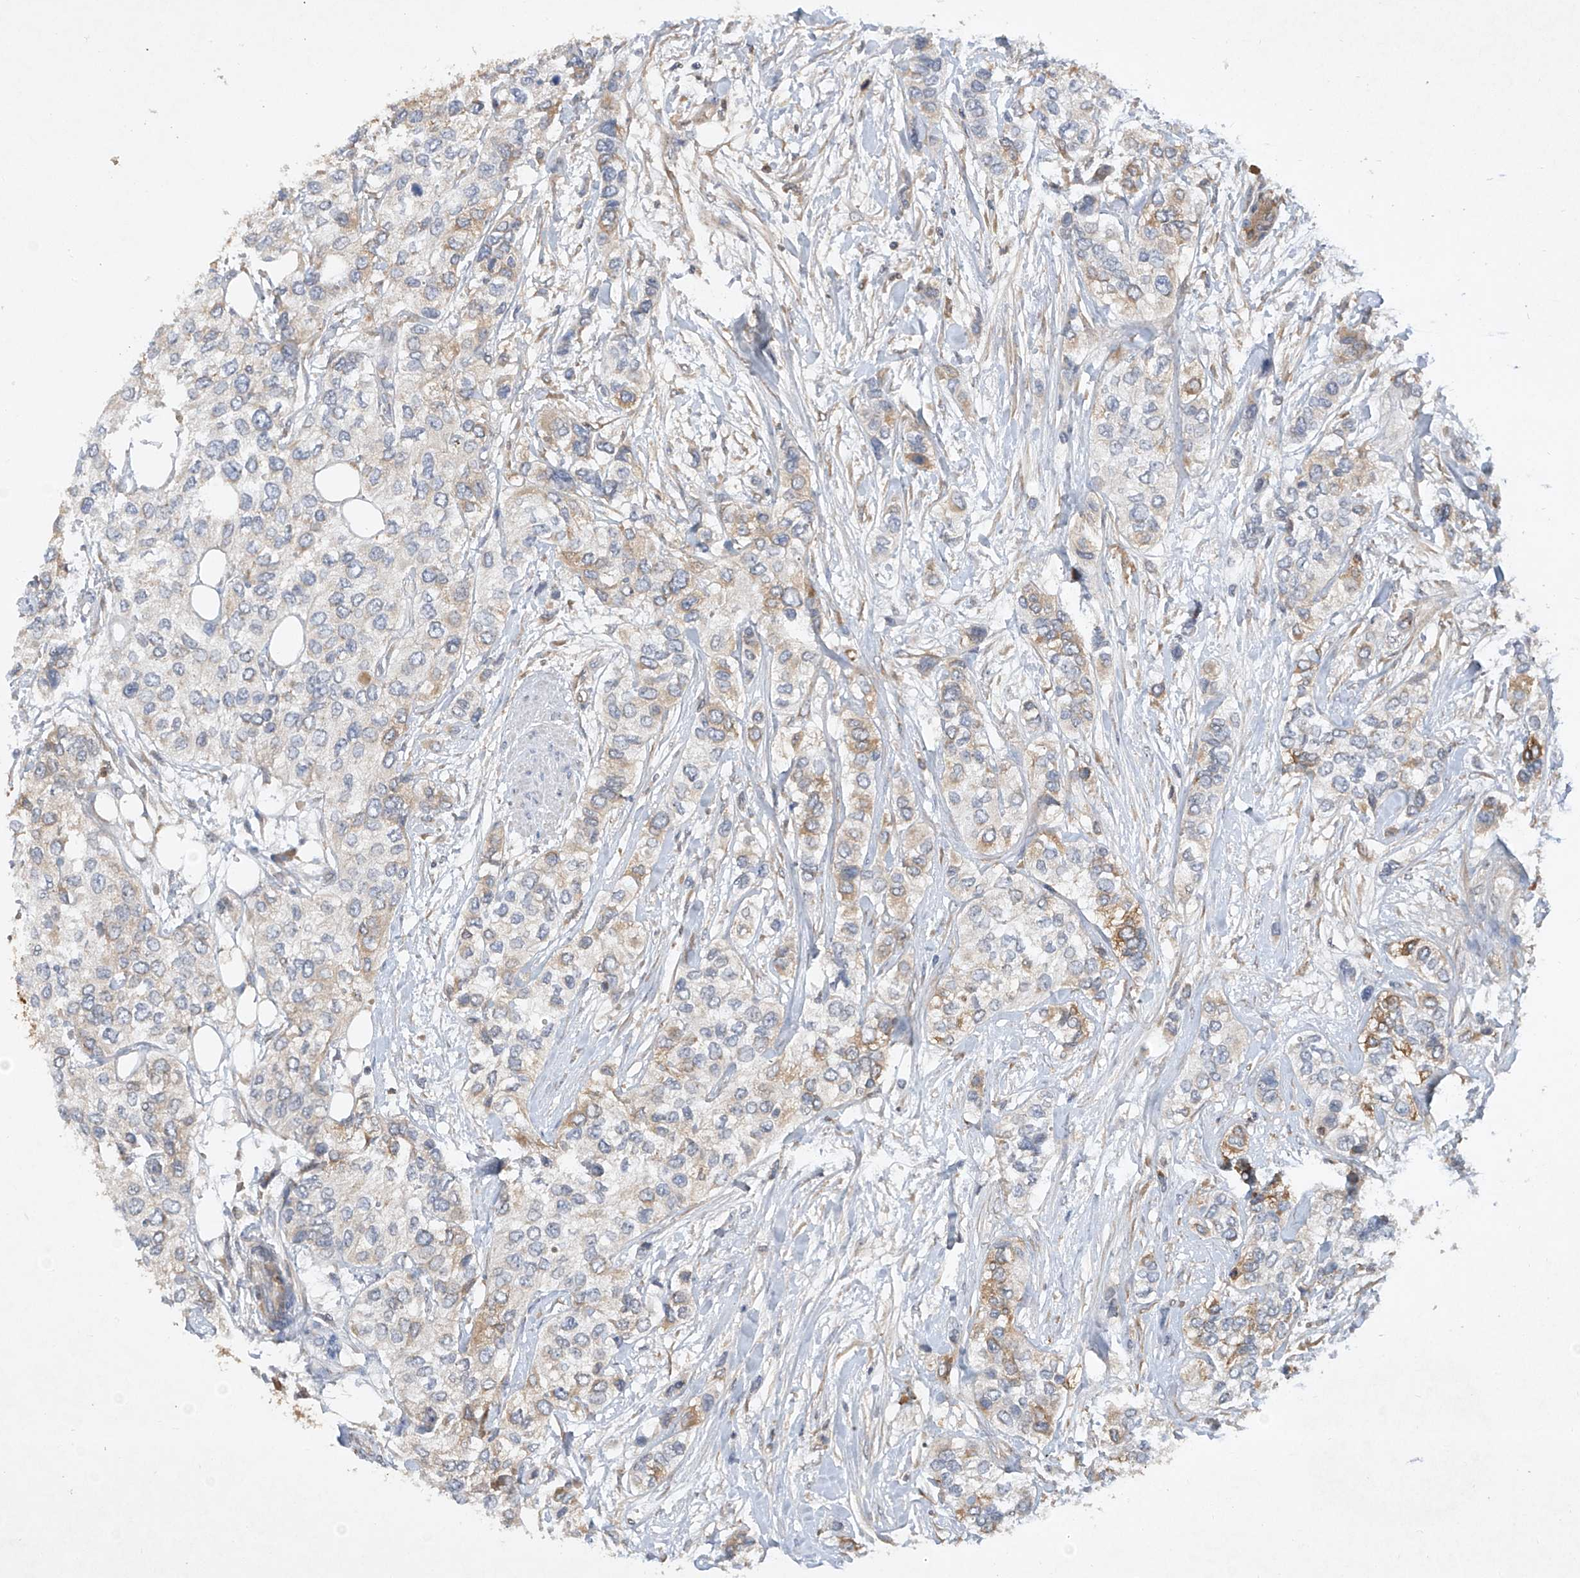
{"staining": {"intensity": "moderate", "quantity": "<25%", "location": "cytoplasmic/membranous"}, "tissue": "urothelial cancer", "cell_type": "Tumor cells", "image_type": "cancer", "snomed": [{"axis": "morphology", "description": "Urothelial carcinoma, High grade"}, {"axis": "topography", "description": "Urinary bladder"}], "caption": "Human high-grade urothelial carcinoma stained for a protein (brown) reveals moderate cytoplasmic/membranous positive positivity in approximately <25% of tumor cells.", "gene": "HAS3", "patient": {"sex": "female", "age": 56}}